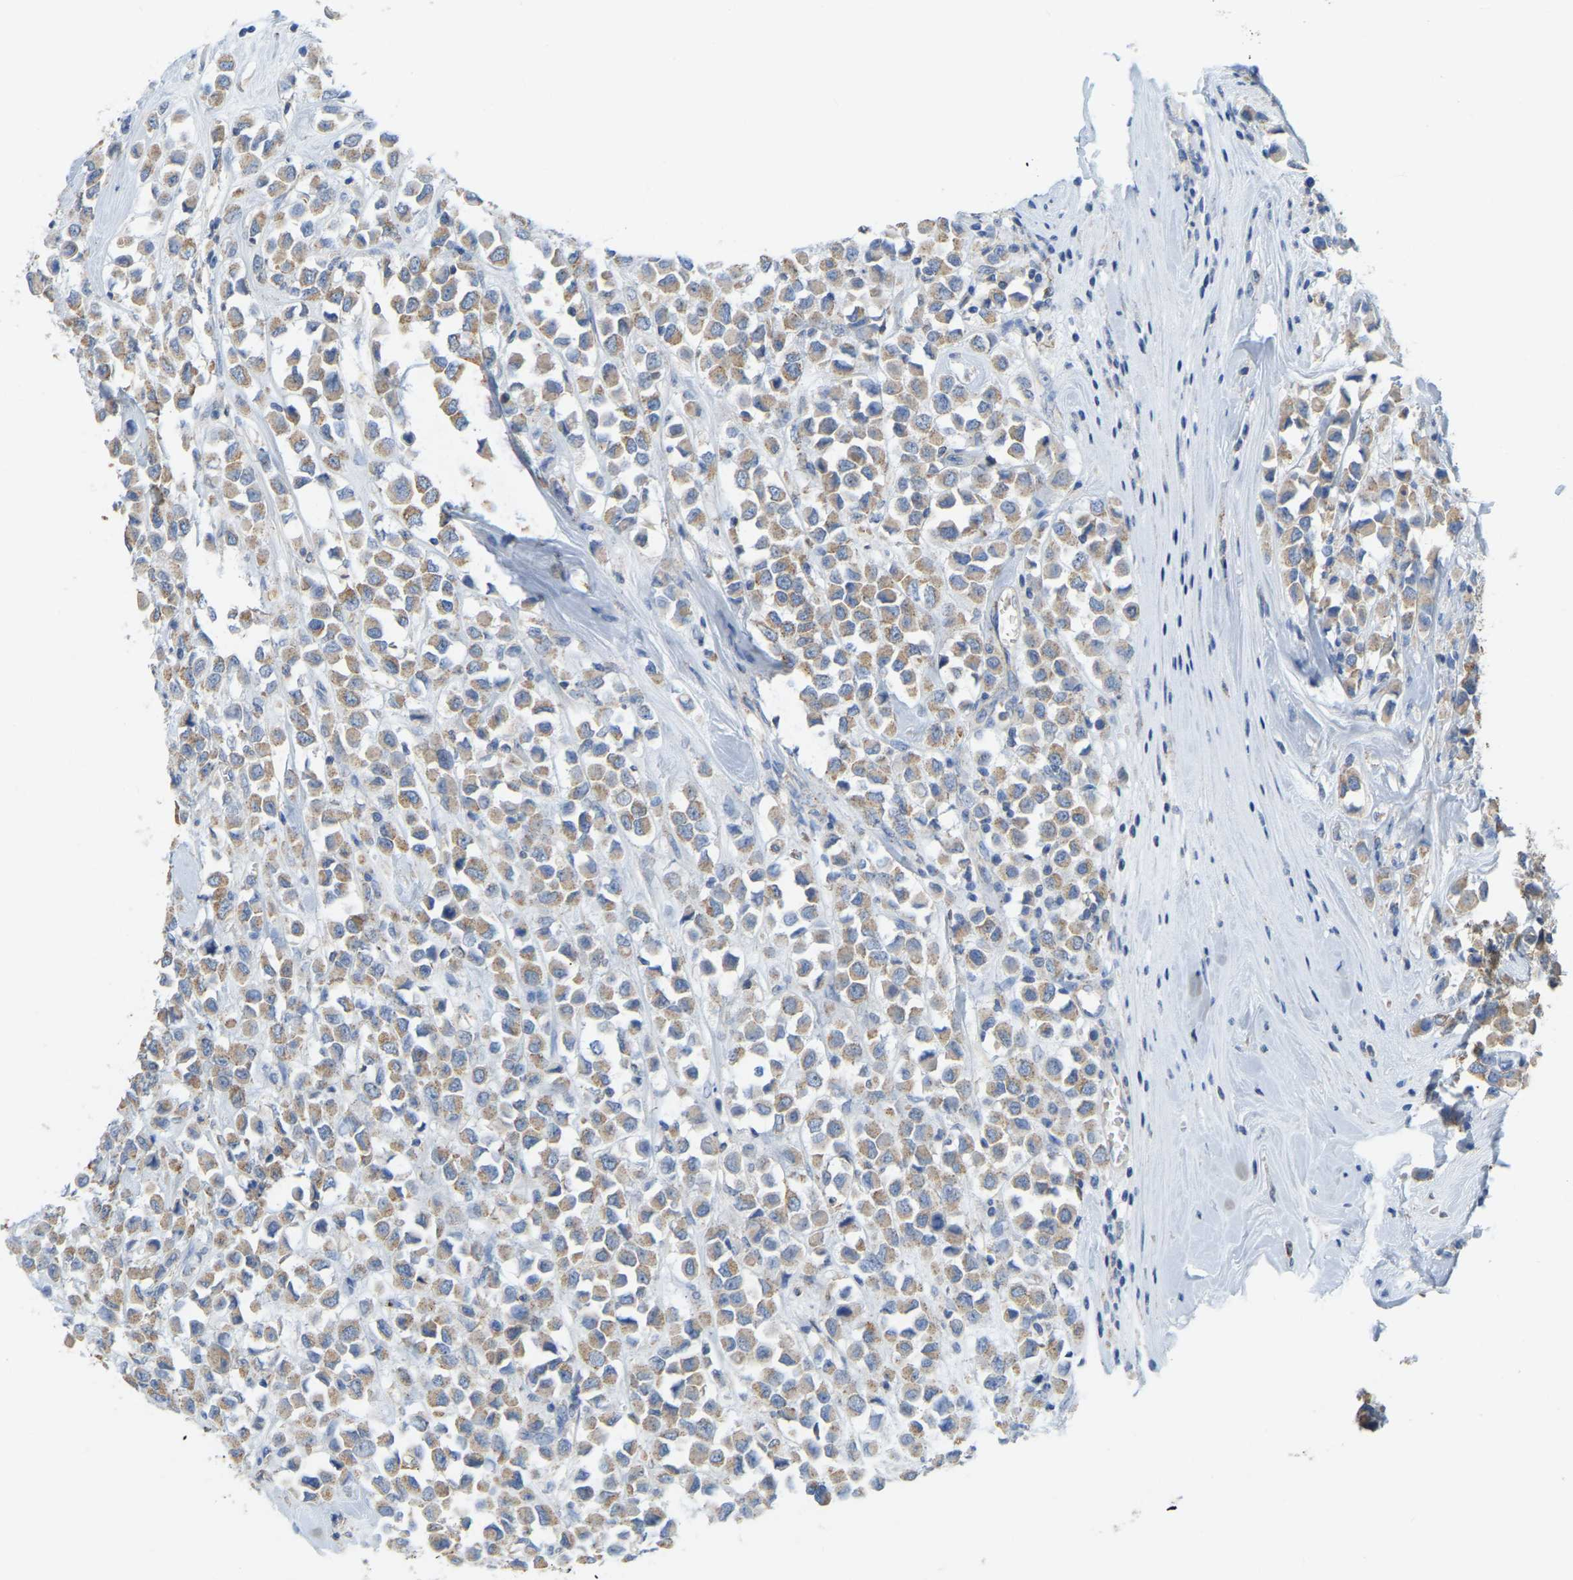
{"staining": {"intensity": "moderate", "quantity": ">75%", "location": "cytoplasmic/membranous"}, "tissue": "breast cancer", "cell_type": "Tumor cells", "image_type": "cancer", "snomed": [{"axis": "morphology", "description": "Duct carcinoma"}, {"axis": "topography", "description": "Breast"}], "caption": "Moderate cytoplasmic/membranous expression is seen in about >75% of tumor cells in breast cancer.", "gene": "SERPINB5", "patient": {"sex": "female", "age": 61}}